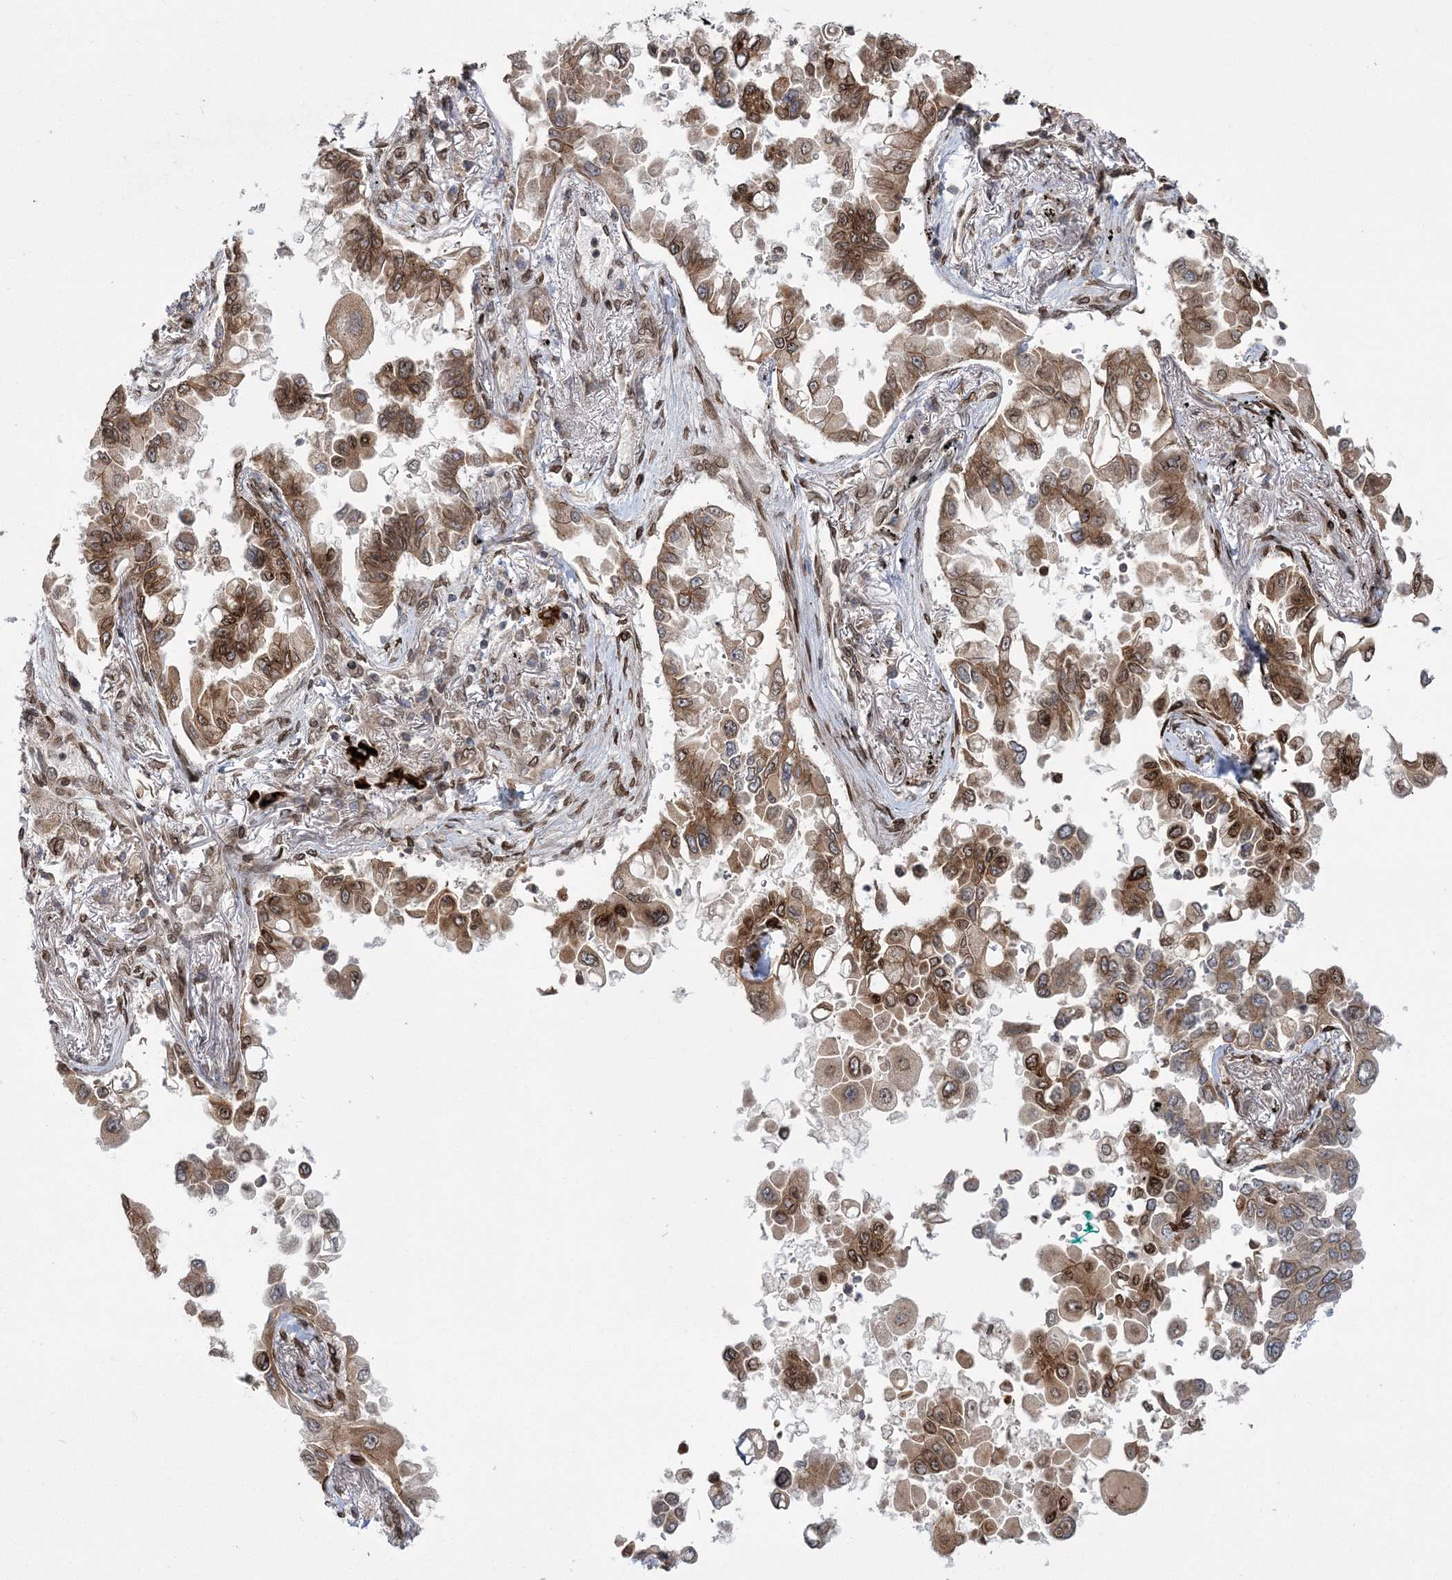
{"staining": {"intensity": "moderate", "quantity": ">75%", "location": "cytoplasmic/membranous,nuclear"}, "tissue": "lung cancer", "cell_type": "Tumor cells", "image_type": "cancer", "snomed": [{"axis": "morphology", "description": "Adenocarcinoma, NOS"}, {"axis": "topography", "description": "Lung"}], "caption": "IHC (DAB) staining of human lung cancer demonstrates moderate cytoplasmic/membranous and nuclear protein positivity in about >75% of tumor cells.", "gene": "DNAJC27", "patient": {"sex": "female", "age": 67}}